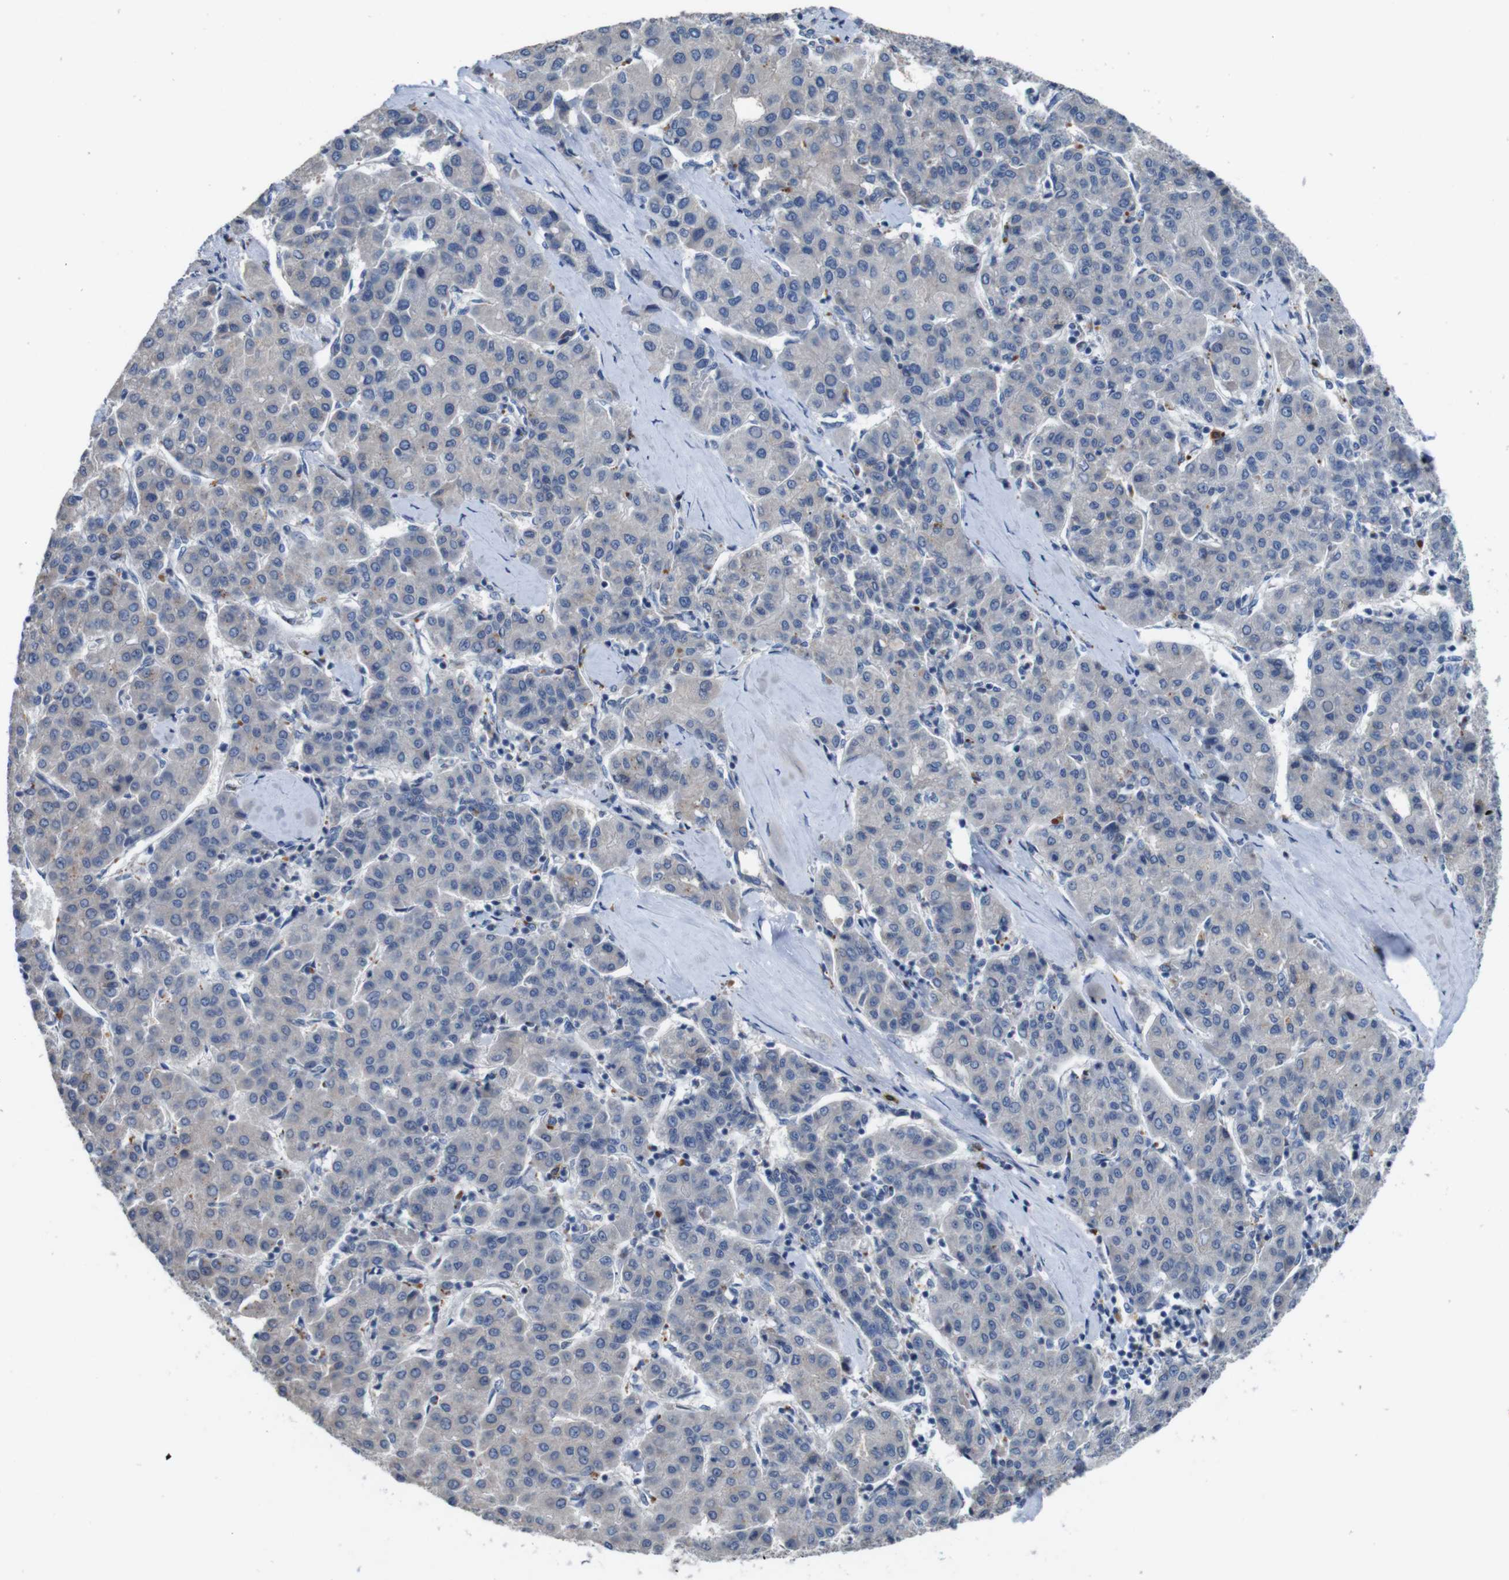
{"staining": {"intensity": "negative", "quantity": "none", "location": "none"}, "tissue": "liver cancer", "cell_type": "Tumor cells", "image_type": "cancer", "snomed": [{"axis": "morphology", "description": "Carcinoma, Hepatocellular, NOS"}, {"axis": "topography", "description": "Liver"}], "caption": "Protein analysis of liver hepatocellular carcinoma reveals no significant expression in tumor cells. The staining is performed using DAB brown chromogen with nuclei counter-stained in using hematoxylin.", "gene": "SLC2A8", "patient": {"sex": "male", "age": 65}}